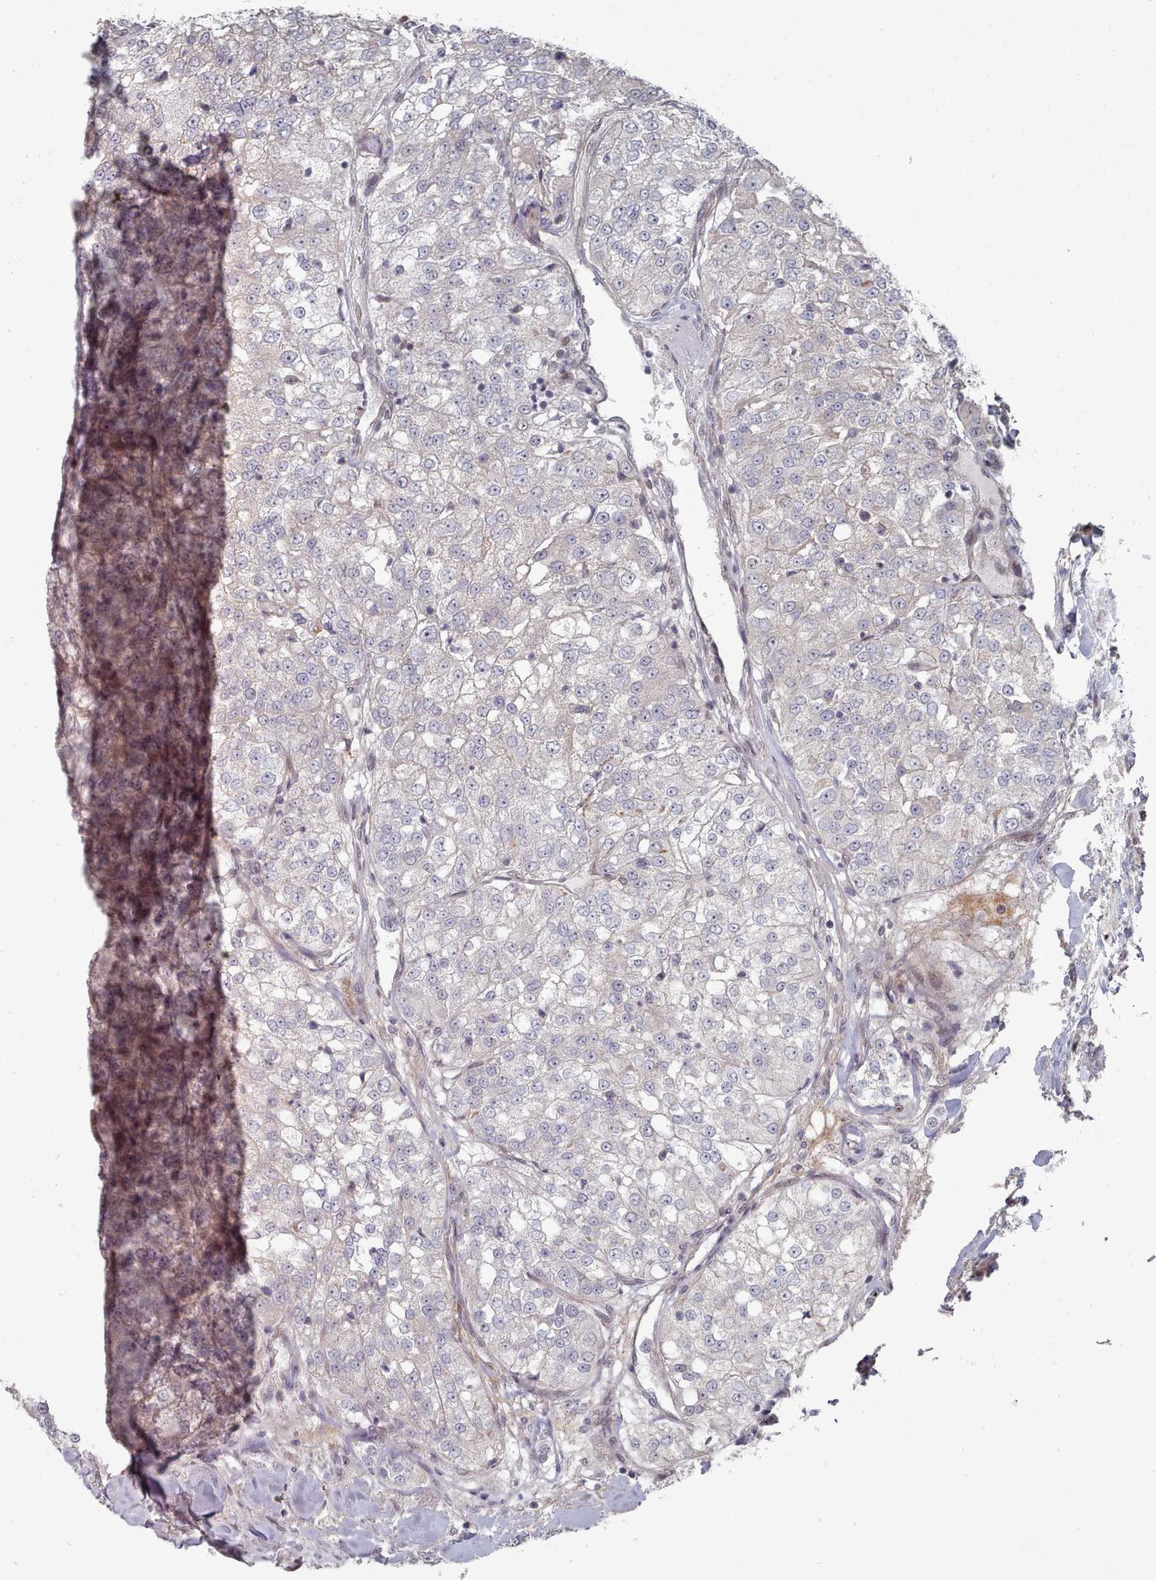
{"staining": {"intensity": "negative", "quantity": "none", "location": "none"}, "tissue": "renal cancer", "cell_type": "Tumor cells", "image_type": "cancer", "snomed": [{"axis": "morphology", "description": "Adenocarcinoma, NOS"}, {"axis": "topography", "description": "Kidney"}], "caption": "Immunohistochemistry photomicrograph of adenocarcinoma (renal) stained for a protein (brown), which reveals no expression in tumor cells. (IHC, brightfield microscopy, high magnification).", "gene": "CPSF4", "patient": {"sex": "female", "age": 63}}